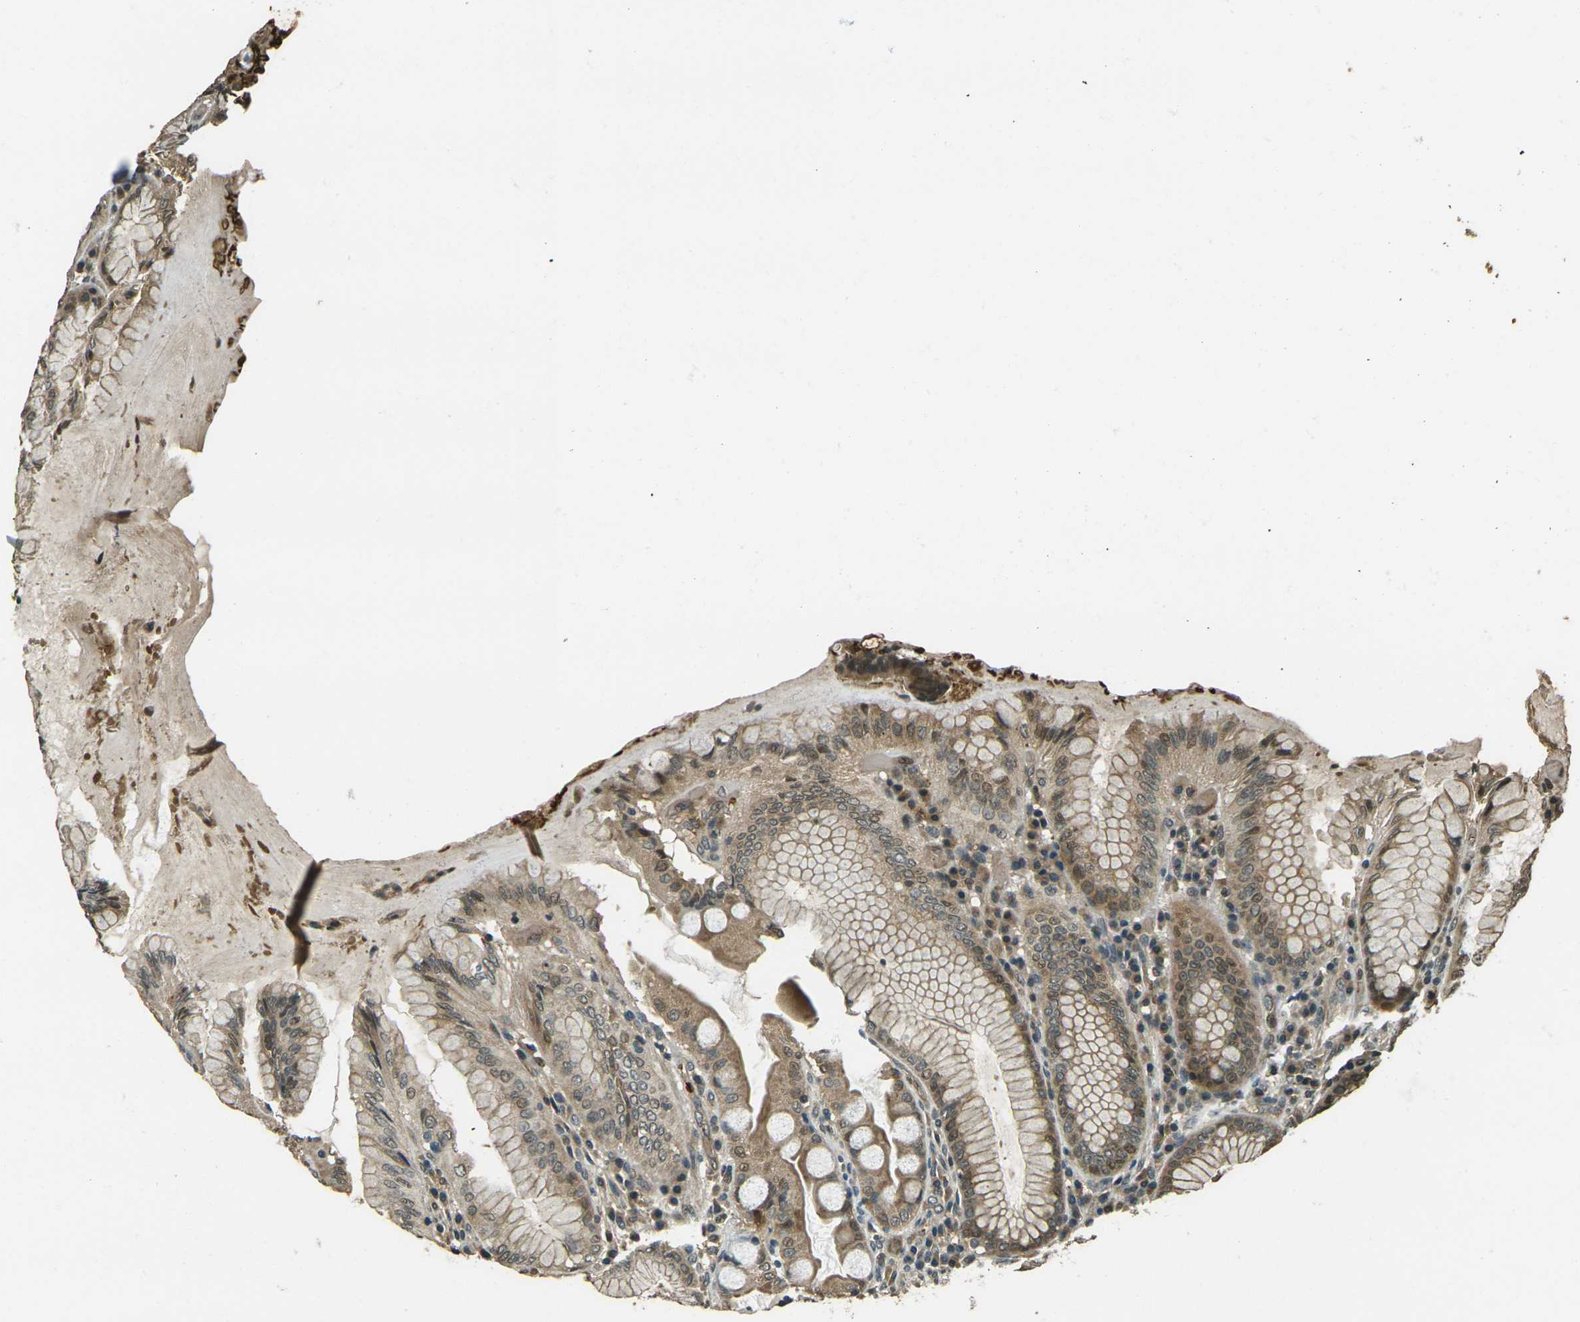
{"staining": {"intensity": "moderate", "quantity": ">75%", "location": "cytoplasmic/membranous,nuclear"}, "tissue": "stomach", "cell_type": "Glandular cells", "image_type": "normal", "snomed": [{"axis": "morphology", "description": "Normal tissue, NOS"}, {"axis": "topography", "description": "Stomach, lower"}], "caption": "High-magnification brightfield microscopy of benign stomach stained with DAB (brown) and counterstained with hematoxylin (blue). glandular cells exhibit moderate cytoplasmic/membranous,nuclear expression is appreciated in approximately>75% of cells.", "gene": "TOR1A", "patient": {"sex": "female", "age": 76}}